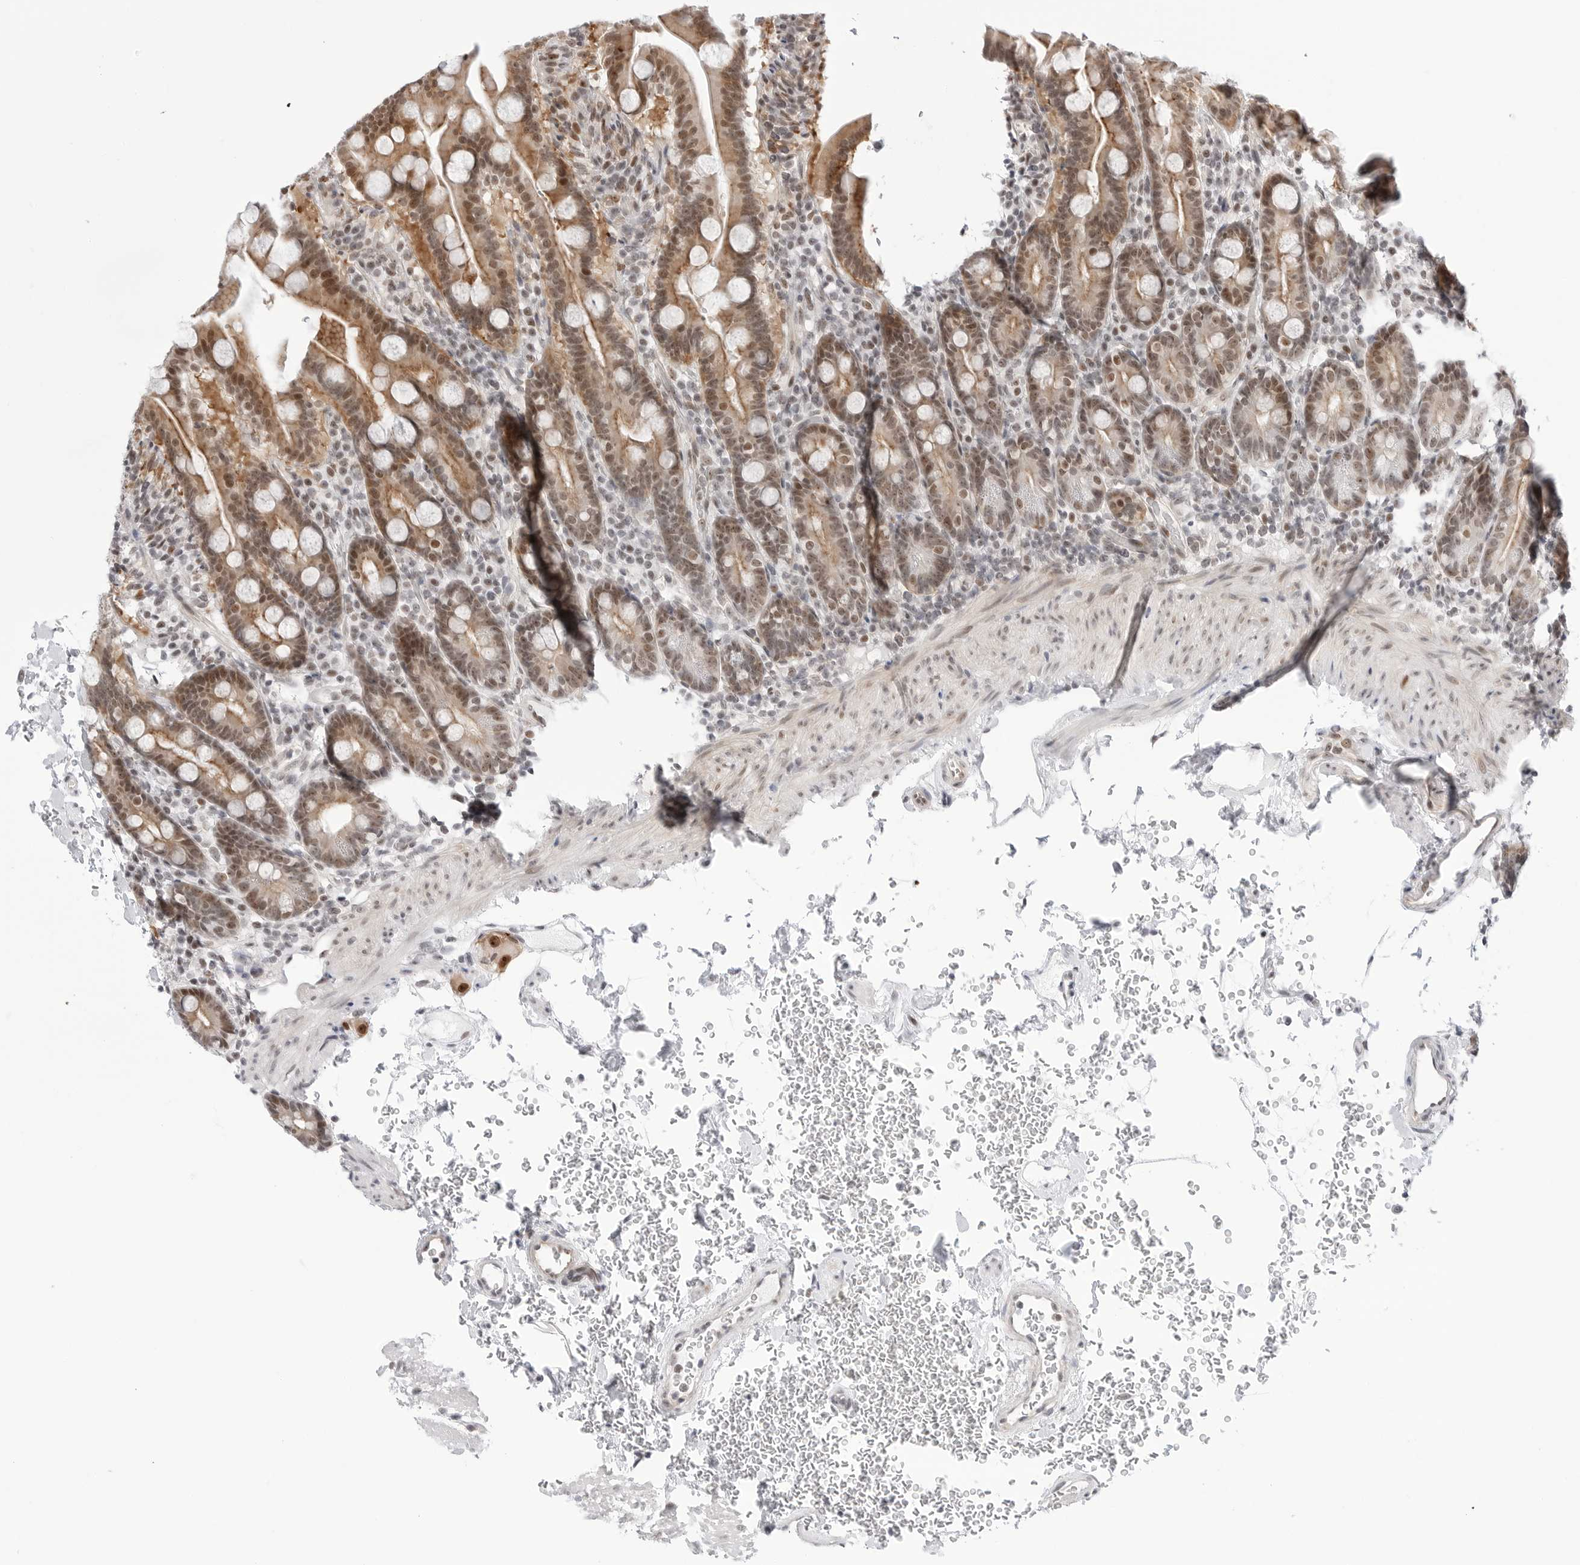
{"staining": {"intensity": "moderate", "quantity": ">75%", "location": "cytoplasmic/membranous,nuclear"}, "tissue": "duodenum", "cell_type": "Glandular cells", "image_type": "normal", "snomed": [{"axis": "morphology", "description": "Normal tissue, NOS"}, {"axis": "topography", "description": "Duodenum"}], "caption": "The immunohistochemical stain highlights moderate cytoplasmic/membranous,nuclear staining in glandular cells of normal duodenum.", "gene": "C1orf162", "patient": {"sex": "male", "age": 54}}